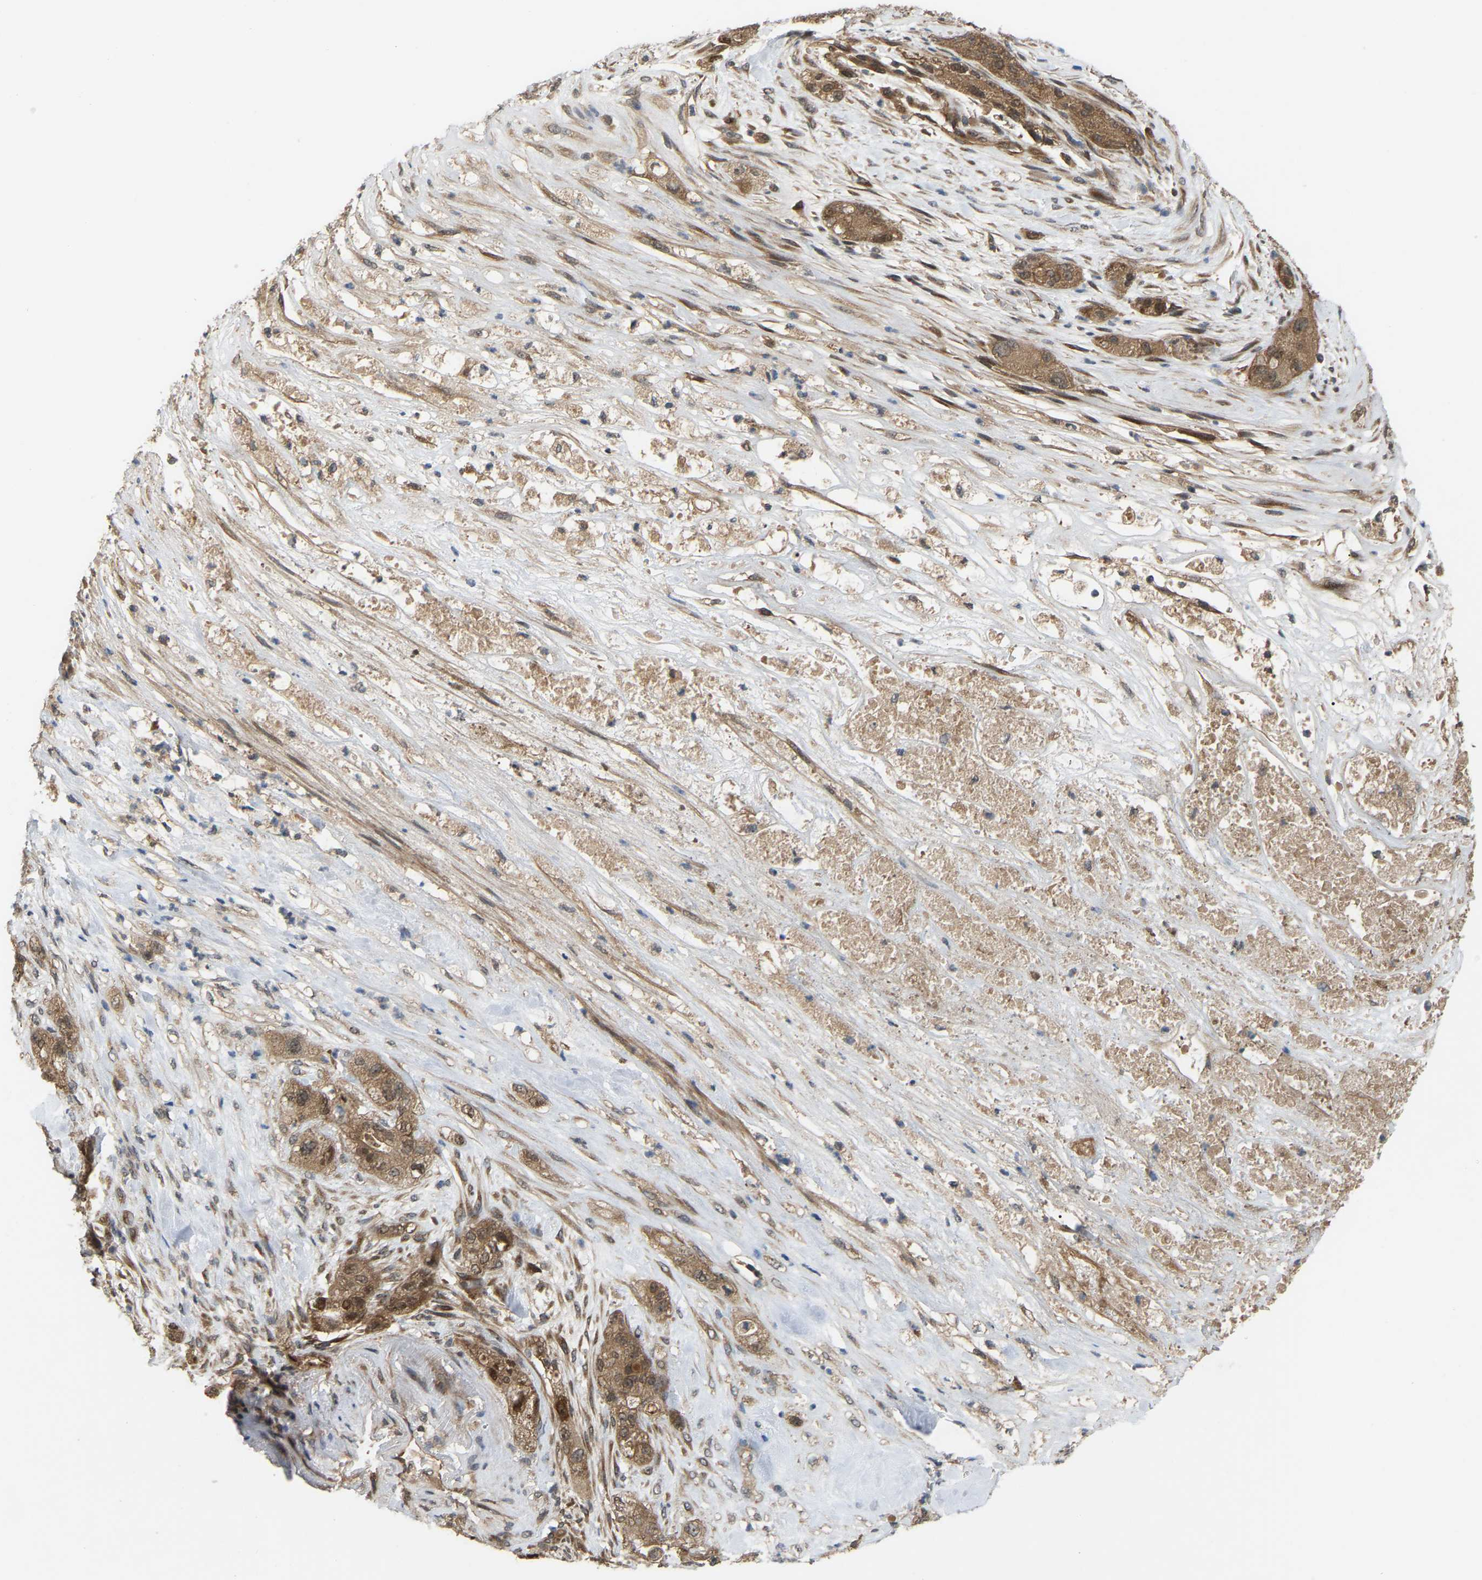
{"staining": {"intensity": "moderate", "quantity": ">75%", "location": "cytoplasmic/membranous"}, "tissue": "pancreatic cancer", "cell_type": "Tumor cells", "image_type": "cancer", "snomed": [{"axis": "morphology", "description": "Adenocarcinoma, NOS"}, {"axis": "topography", "description": "Pancreas"}], "caption": "Immunohistochemical staining of human pancreatic cancer reveals moderate cytoplasmic/membranous protein staining in approximately >75% of tumor cells. (DAB (3,3'-diaminobenzidine) IHC, brown staining for protein, blue staining for nuclei).", "gene": "CROT", "patient": {"sex": "female", "age": 78}}